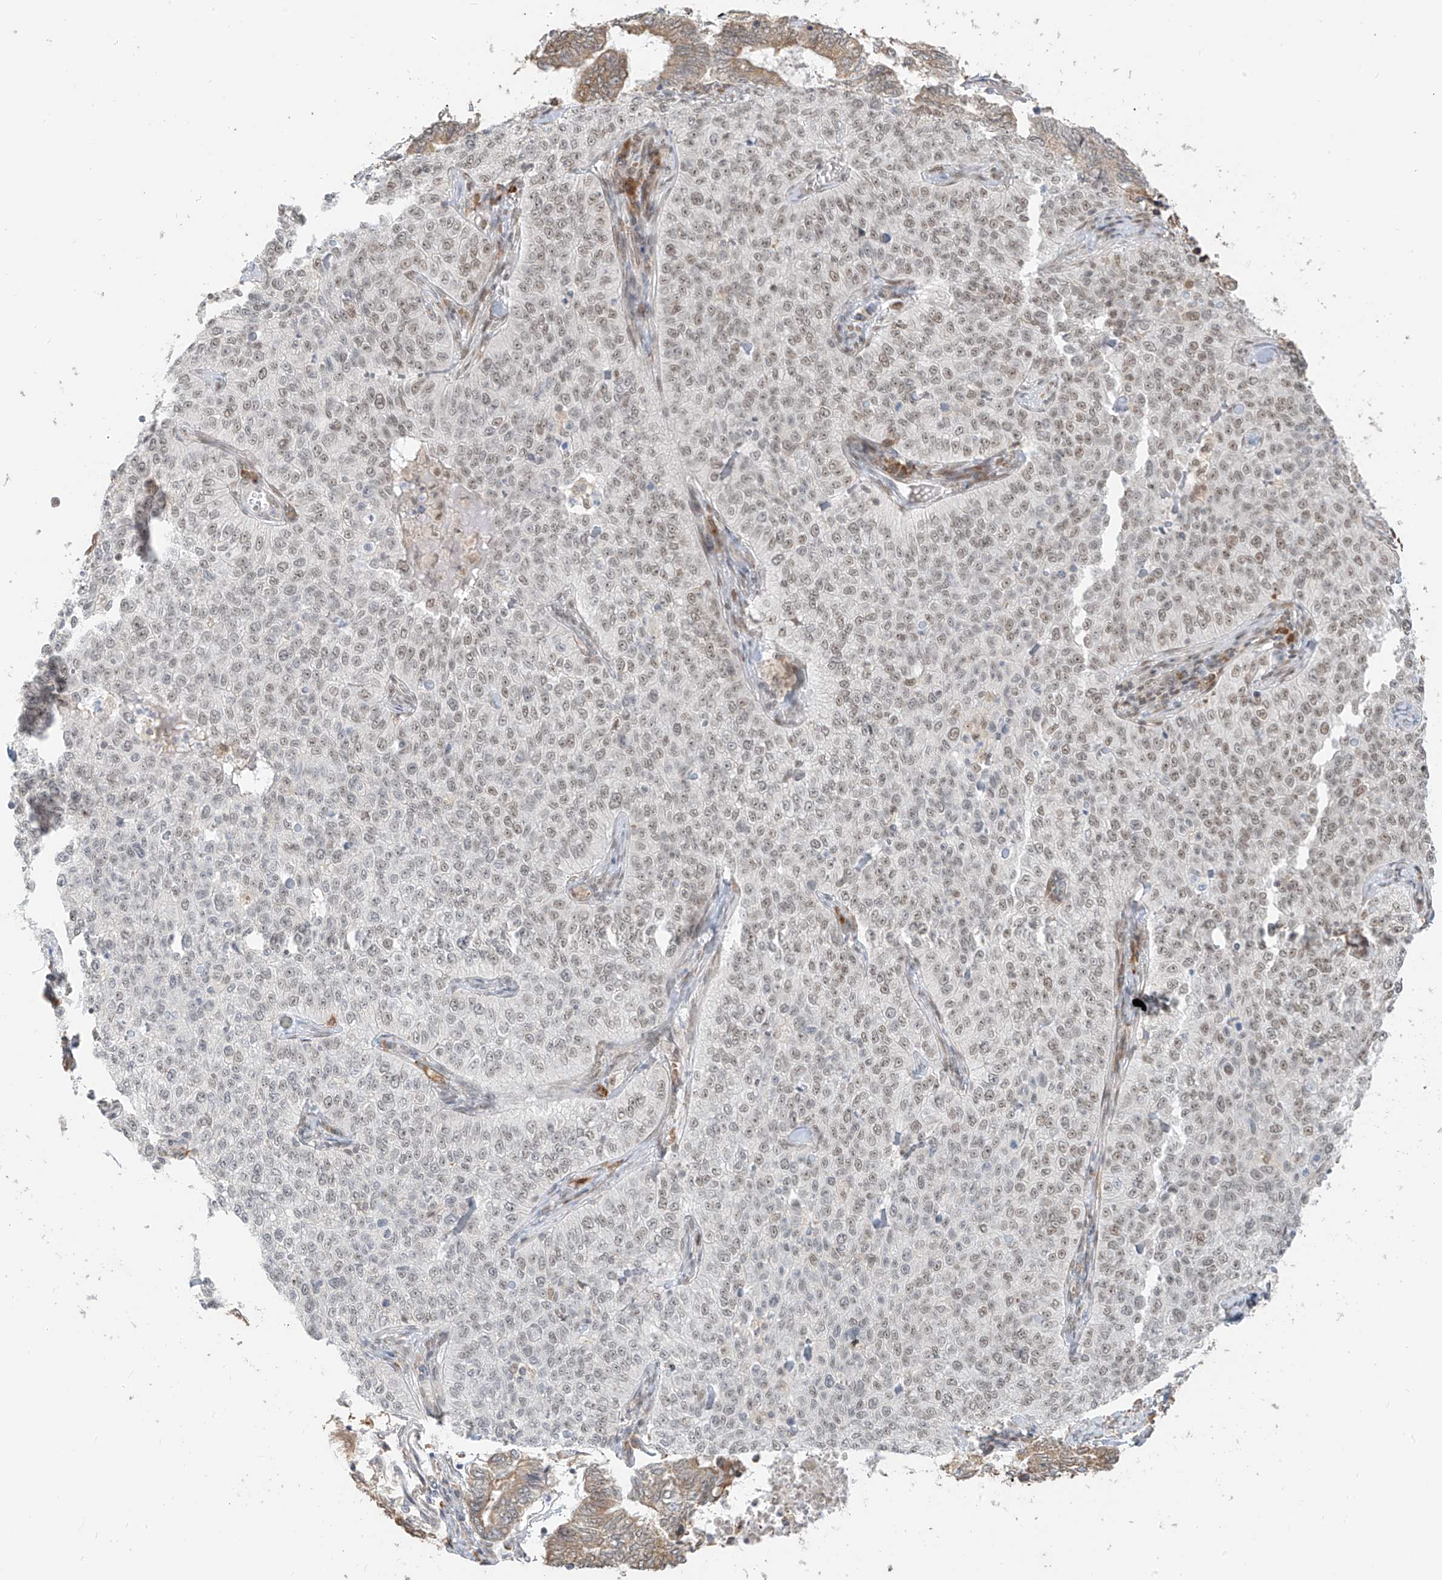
{"staining": {"intensity": "weak", "quantity": ">75%", "location": "nuclear"}, "tissue": "cervical cancer", "cell_type": "Tumor cells", "image_type": "cancer", "snomed": [{"axis": "morphology", "description": "Squamous cell carcinoma, NOS"}, {"axis": "topography", "description": "Cervix"}], "caption": "DAB (3,3'-diaminobenzidine) immunohistochemical staining of human cervical squamous cell carcinoma demonstrates weak nuclear protein staining in approximately >75% of tumor cells.", "gene": "ZMYM2", "patient": {"sex": "female", "age": 35}}